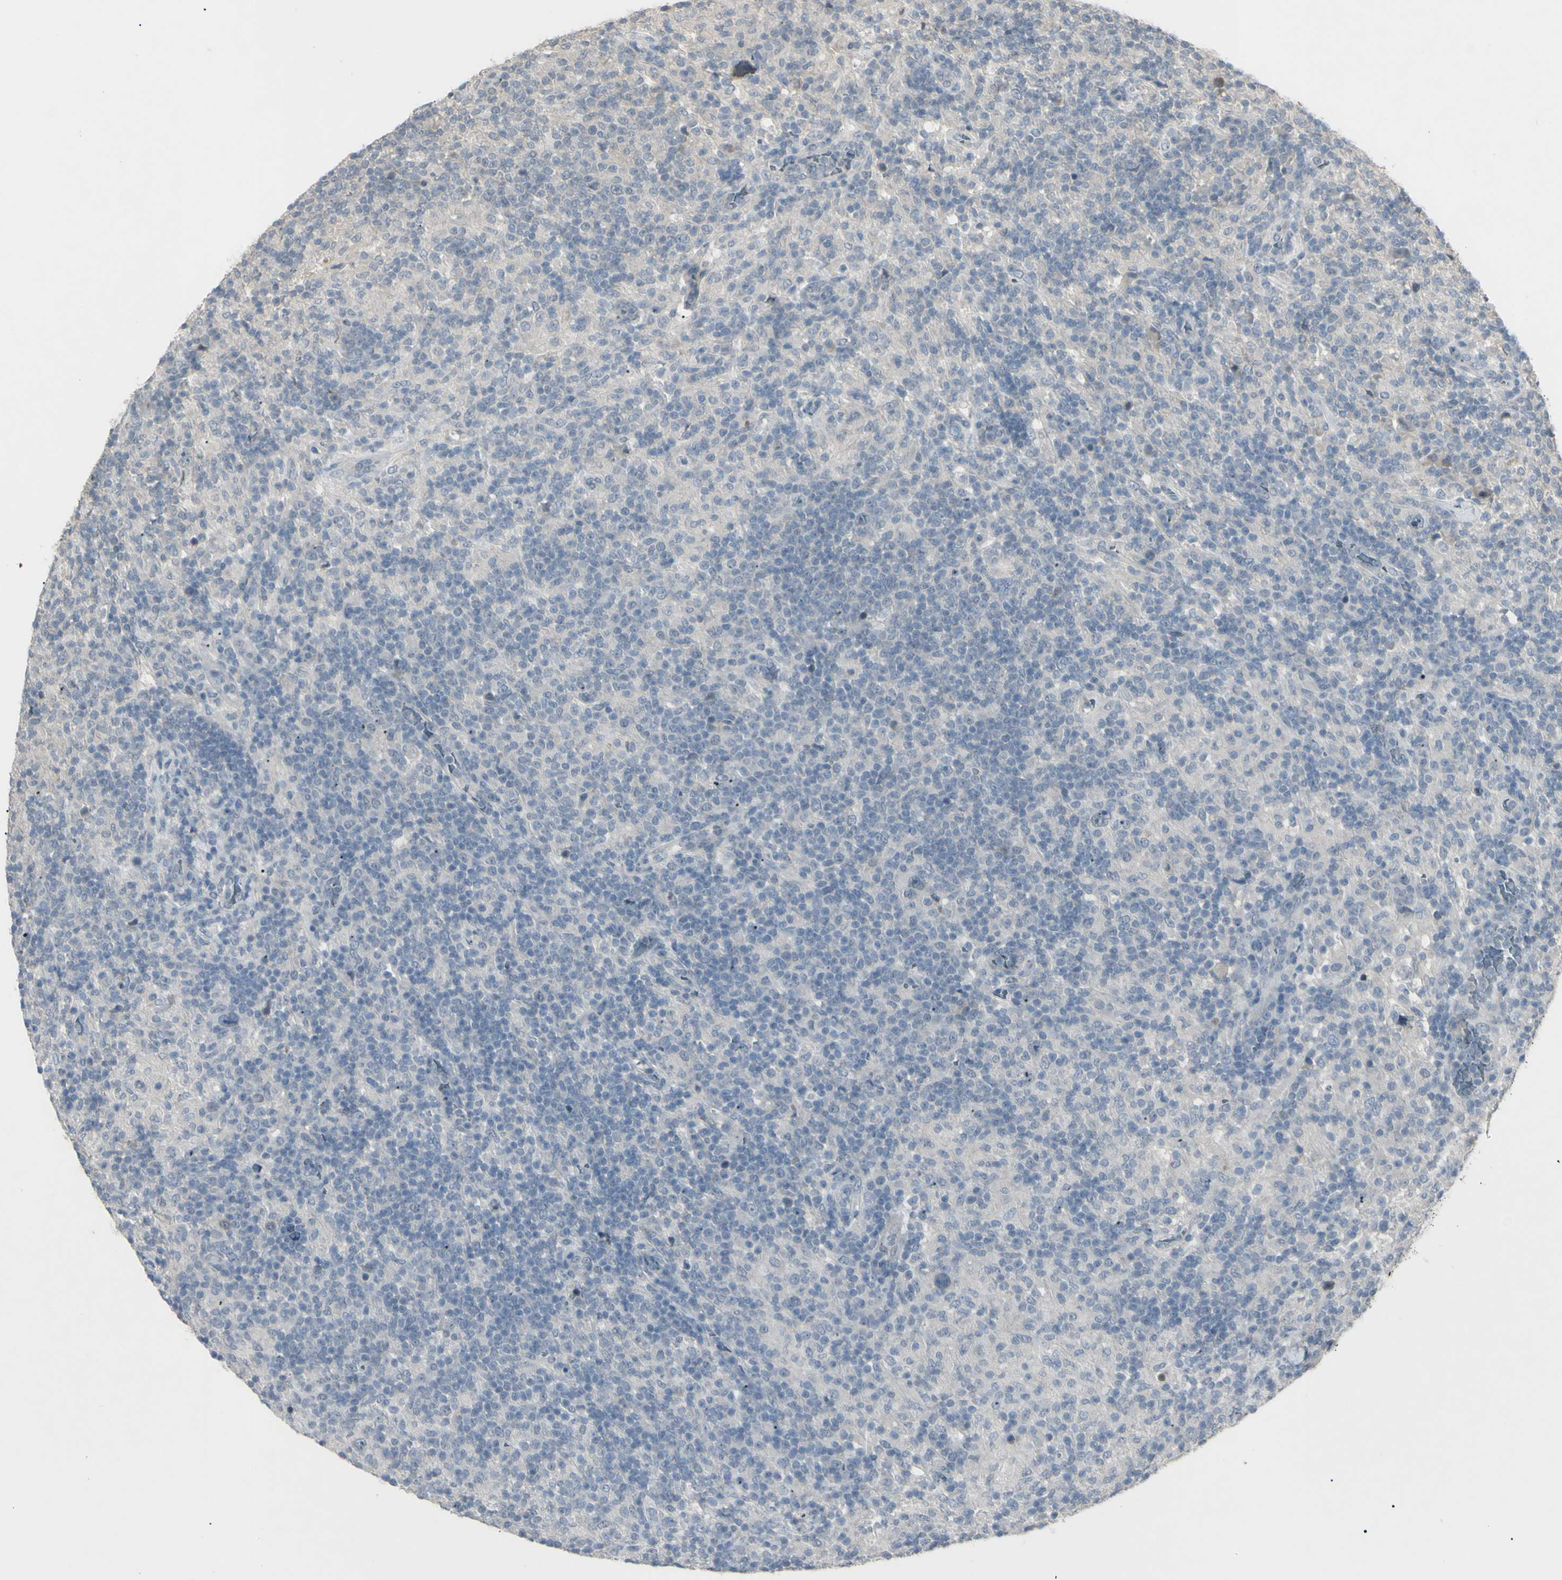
{"staining": {"intensity": "negative", "quantity": "none", "location": "none"}, "tissue": "lymphoma", "cell_type": "Tumor cells", "image_type": "cancer", "snomed": [{"axis": "morphology", "description": "Hodgkin's disease, NOS"}, {"axis": "topography", "description": "Lymph node"}], "caption": "A micrograph of lymphoma stained for a protein demonstrates no brown staining in tumor cells.", "gene": "PIAS4", "patient": {"sex": "male", "age": 70}}